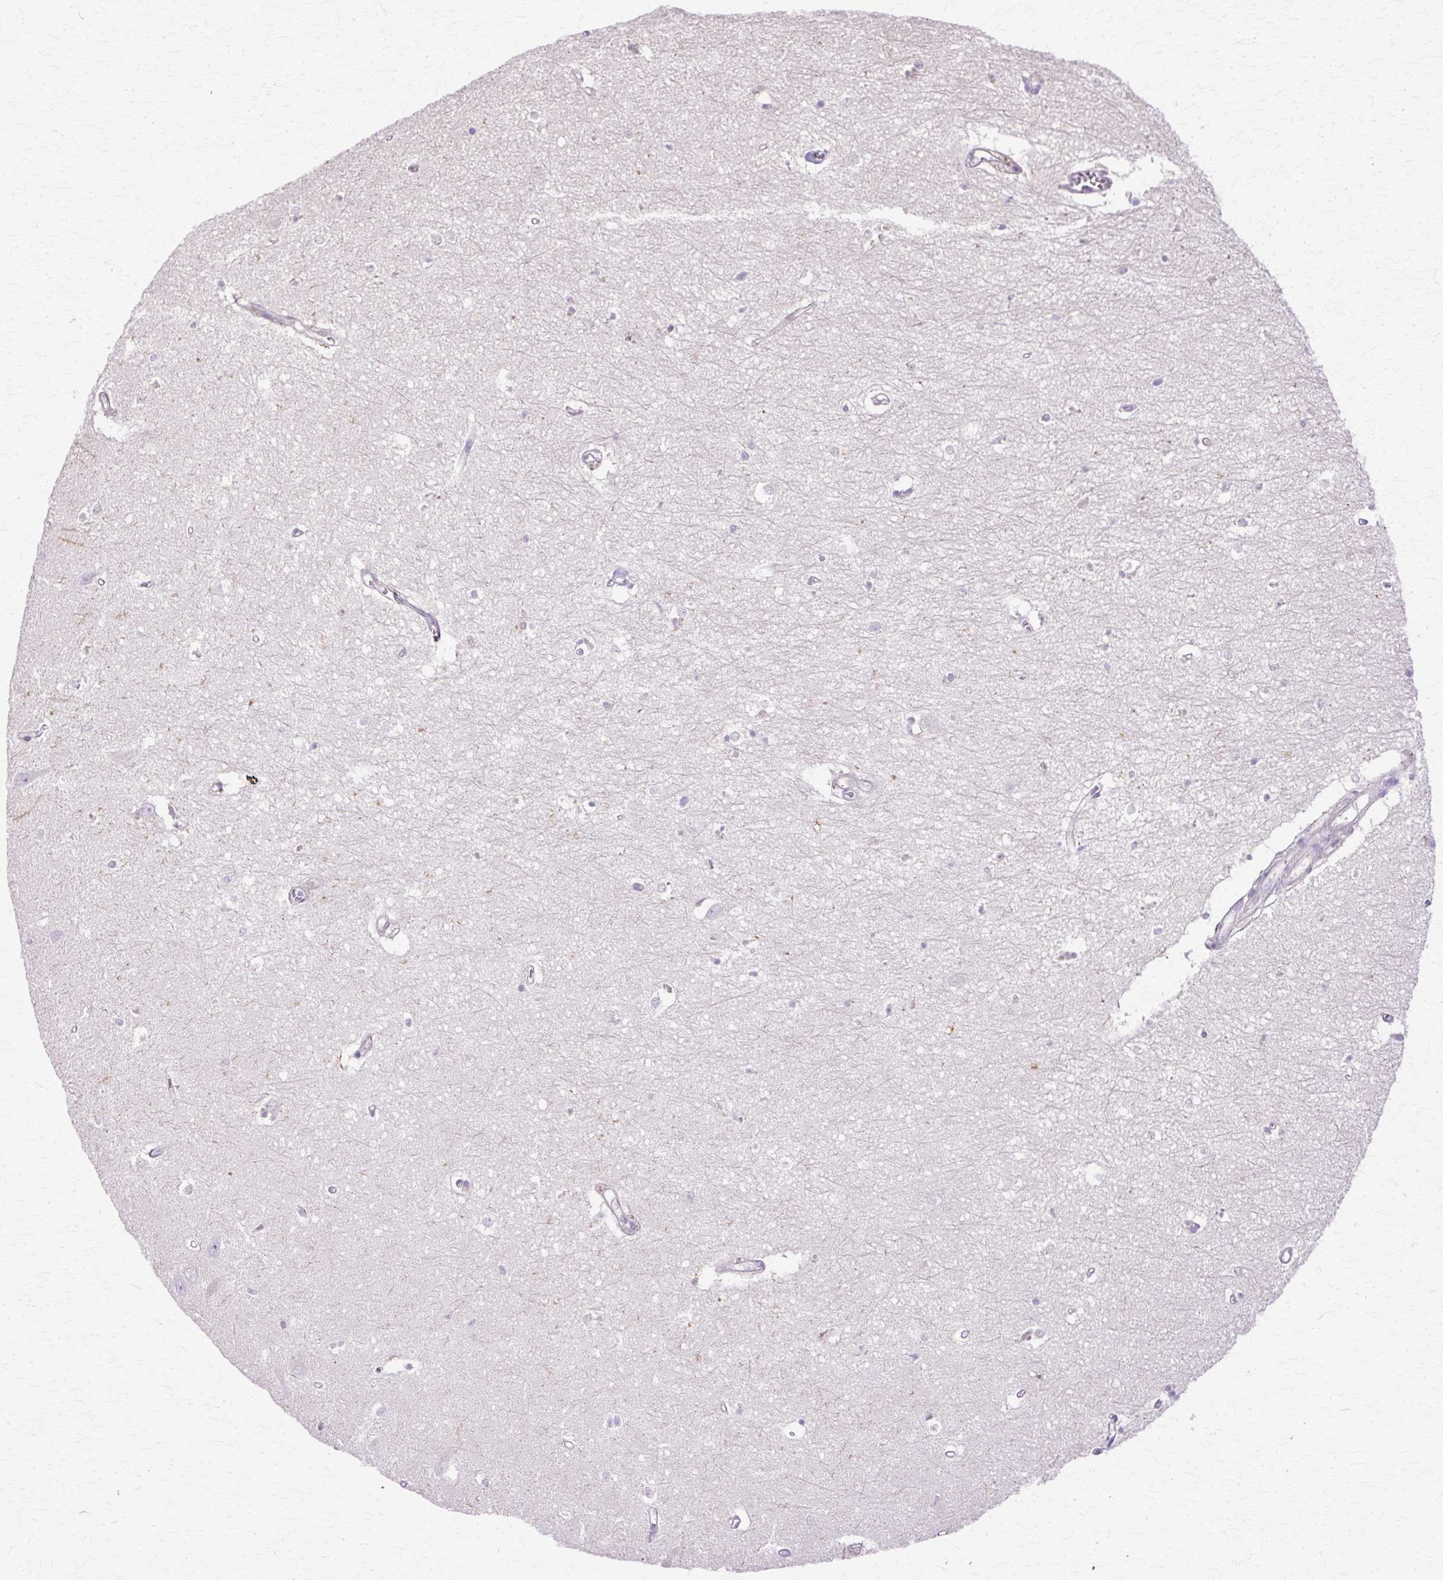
{"staining": {"intensity": "negative", "quantity": "none", "location": "none"}, "tissue": "hippocampus", "cell_type": "Glial cells", "image_type": "normal", "snomed": [{"axis": "morphology", "description": "Normal tissue, NOS"}, {"axis": "topography", "description": "Hippocampus"}], "caption": "The micrograph exhibits no staining of glial cells in normal hippocampus.", "gene": "HSPA1A", "patient": {"sex": "female", "age": 64}}